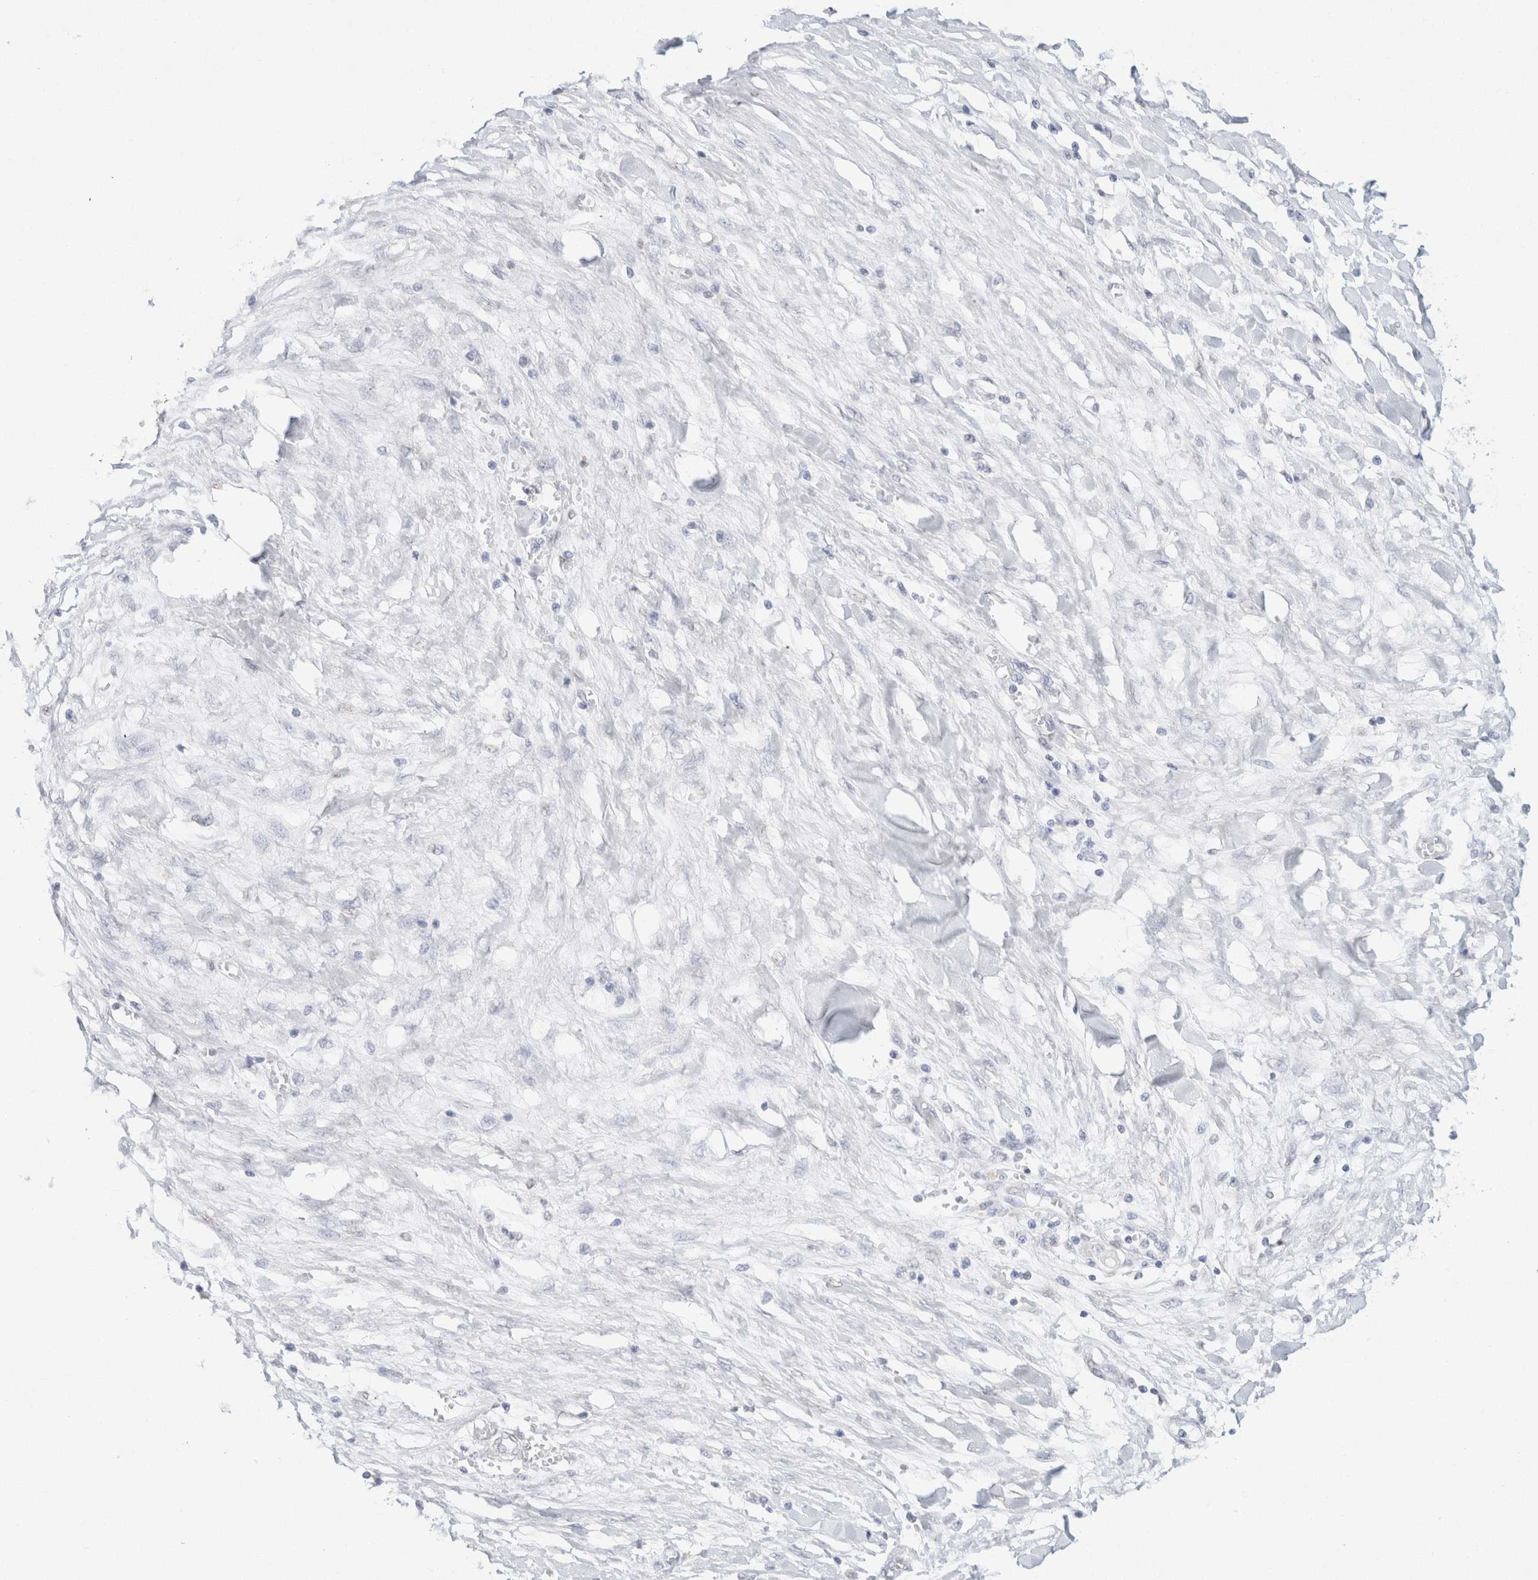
{"staining": {"intensity": "negative", "quantity": "none", "location": "none"}, "tissue": "pancreatic cancer", "cell_type": "Tumor cells", "image_type": "cancer", "snomed": [{"axis": "morphology", "description": "Adenocarcinoma, NOS"}, {"axis": "topography", "description": "Pancreas"}], "caption": "Tumor cells show no significant protein positivity in adenocarcinoma (pancreatic).", "gene": "CD80", "patient": {"sex": "female", "age": 70}}